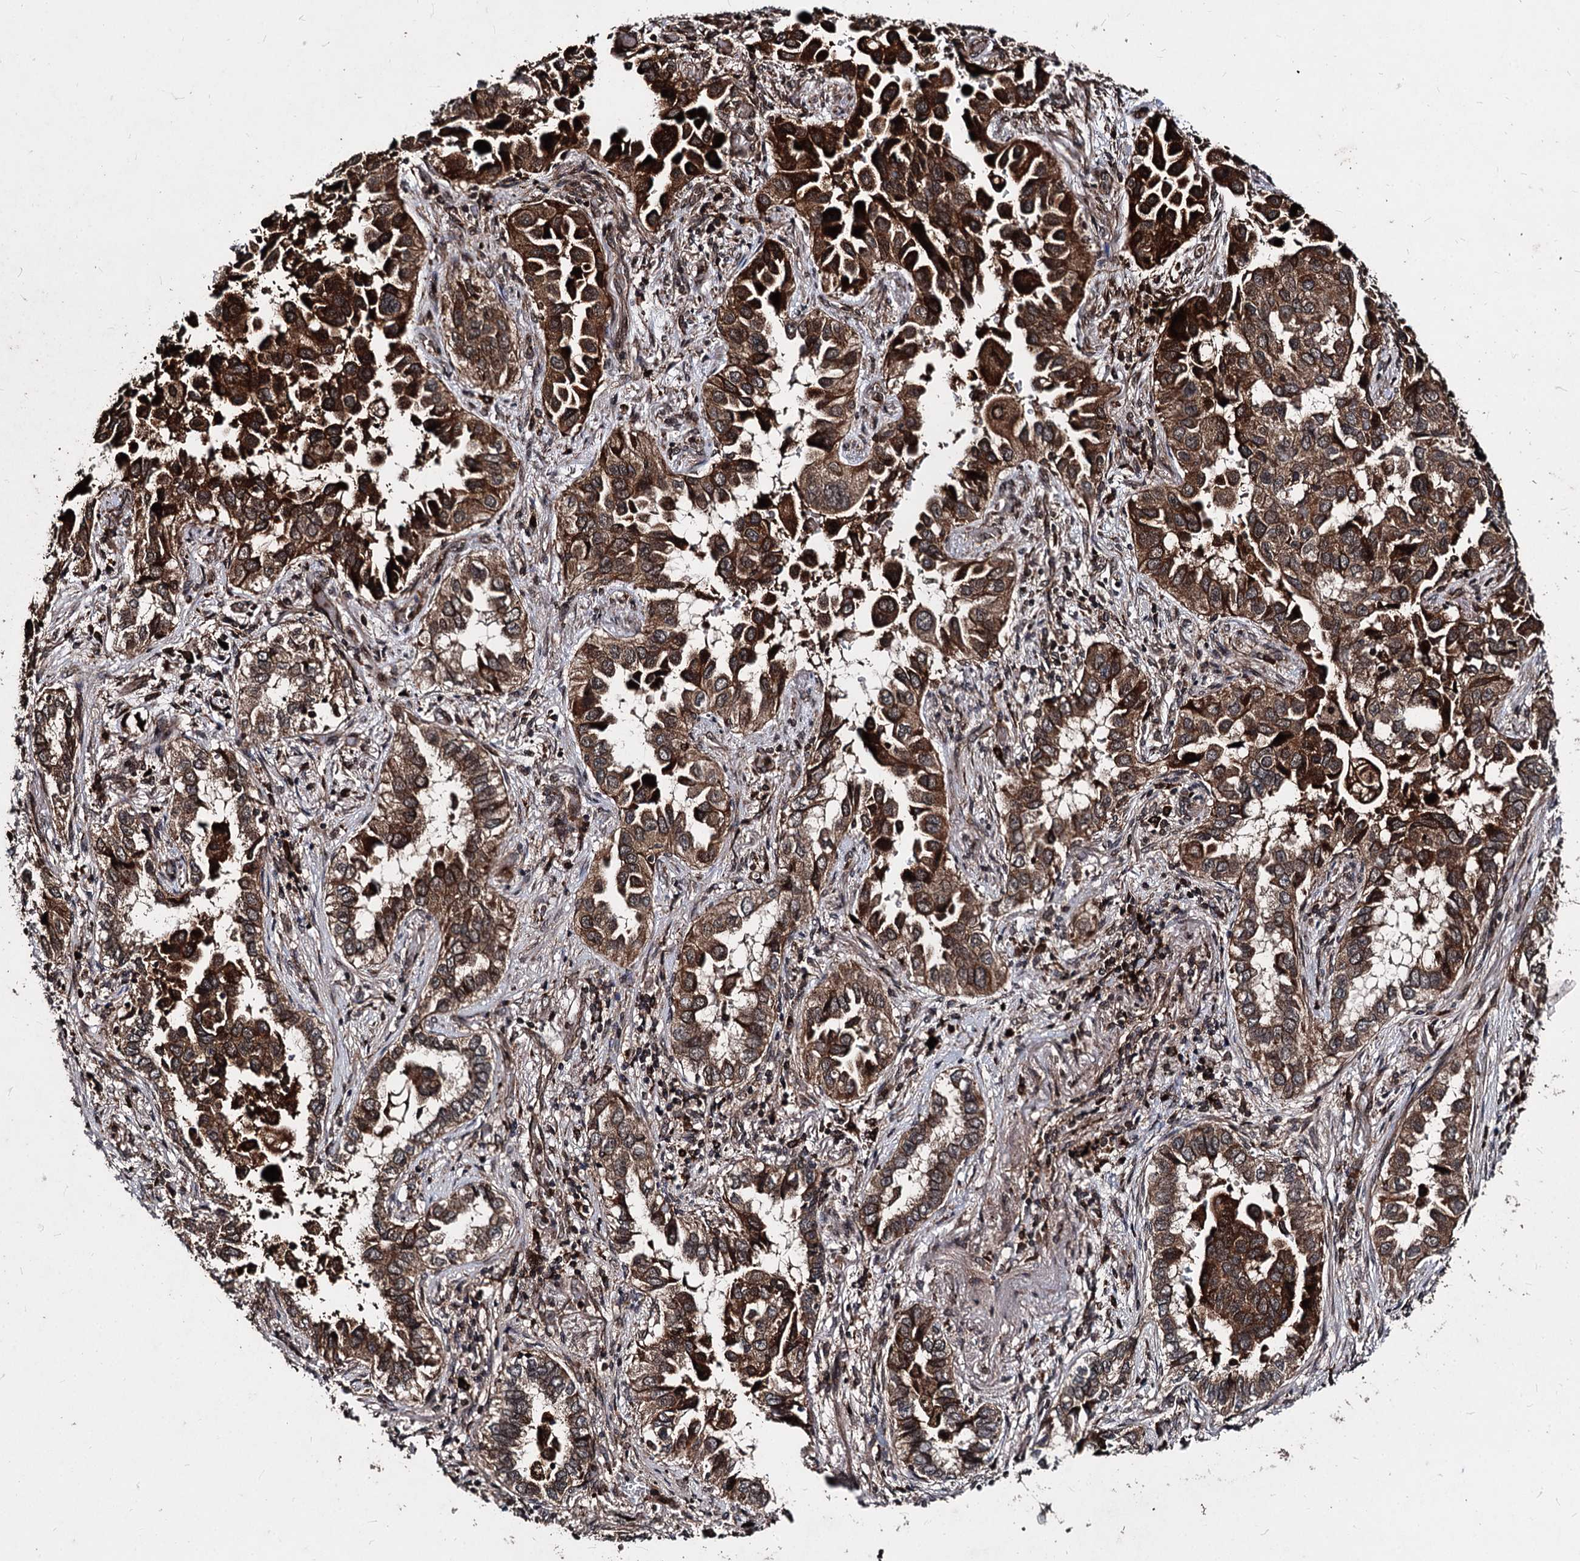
{"staining": {"intensity": "strong", "quantity": ">75%", "location": "cytoplasmic/membranous"}, "tissue": "lung cancer", "cell_type": "Tumor cells", "image_type": "cancer", "snomed": [{"axis": "morphology", "description": "Adenocarcinoma, NOS"}, {"axis": "topography", "description": "Lung"}], "caption": "Brown immunohistochemical staining in human lung cancer (adenocarcinoma) reveals strong cytoplasmic/membranous staining in about >75% of tumor cells.", "gene": "BCL2L2", "patient": {"sex": "female", "age": 76}}